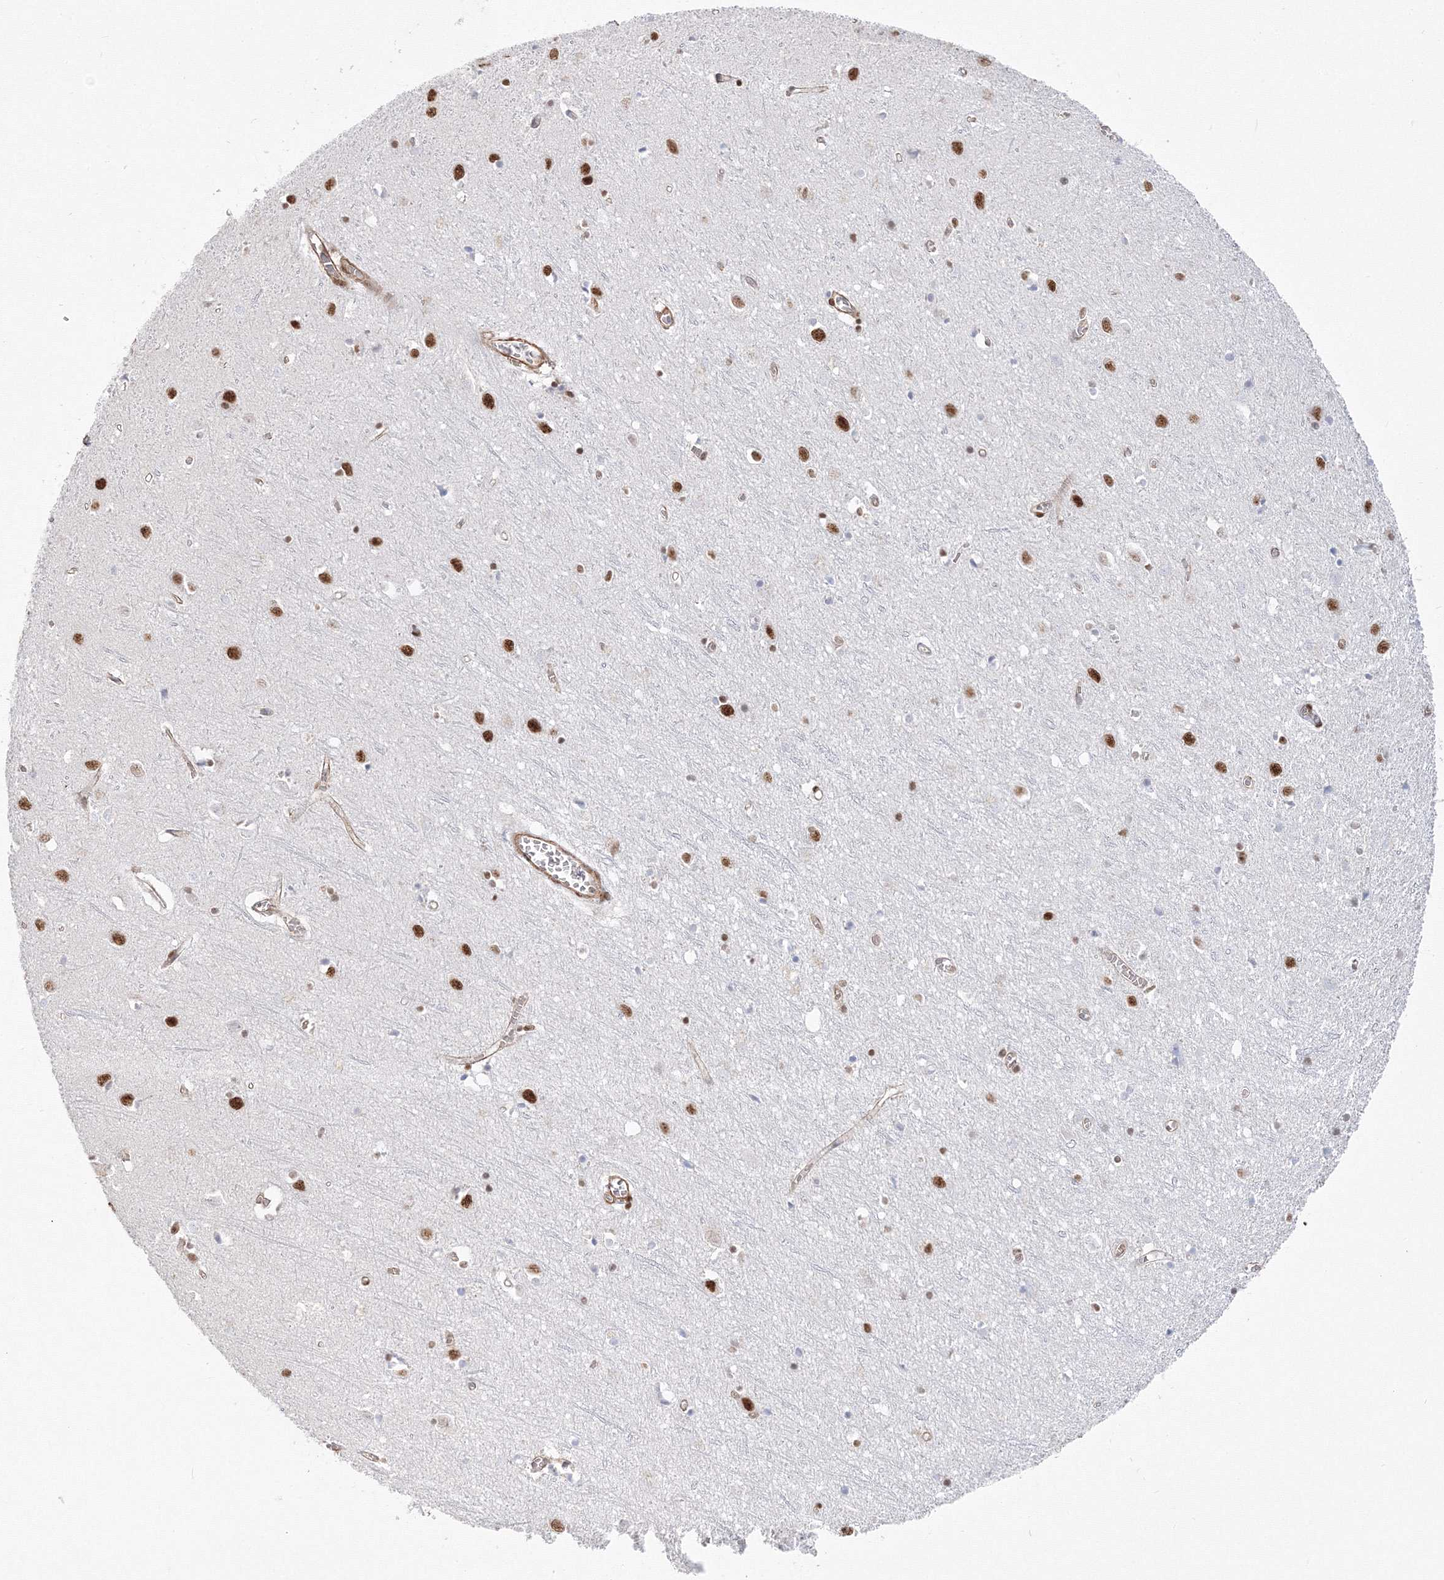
{"staining": {"intensity": "moderate", "quantity": ">75%", "location": "cytoplasmic/membranous,nuclear"}, "tissue": "cerebral cortex", "cell_type": "Endothelial cells", "image_type": "normal", "snomed": [{"axis": "morphology", "description": "Normal tissue, NOS"}, {"axis": "topography", "description": "Cerebral cortex"}], "caption": "A high-resolution histopathology image shows immunohistochemistry staining of unremarkable cerebral cortex, which demonstrates moderate cytoplasmic/membranous,nuclear staining in about >75% of endothelial cells.", "gene": "ZNF638", "patient": {"sex": "female", "age": 64}}